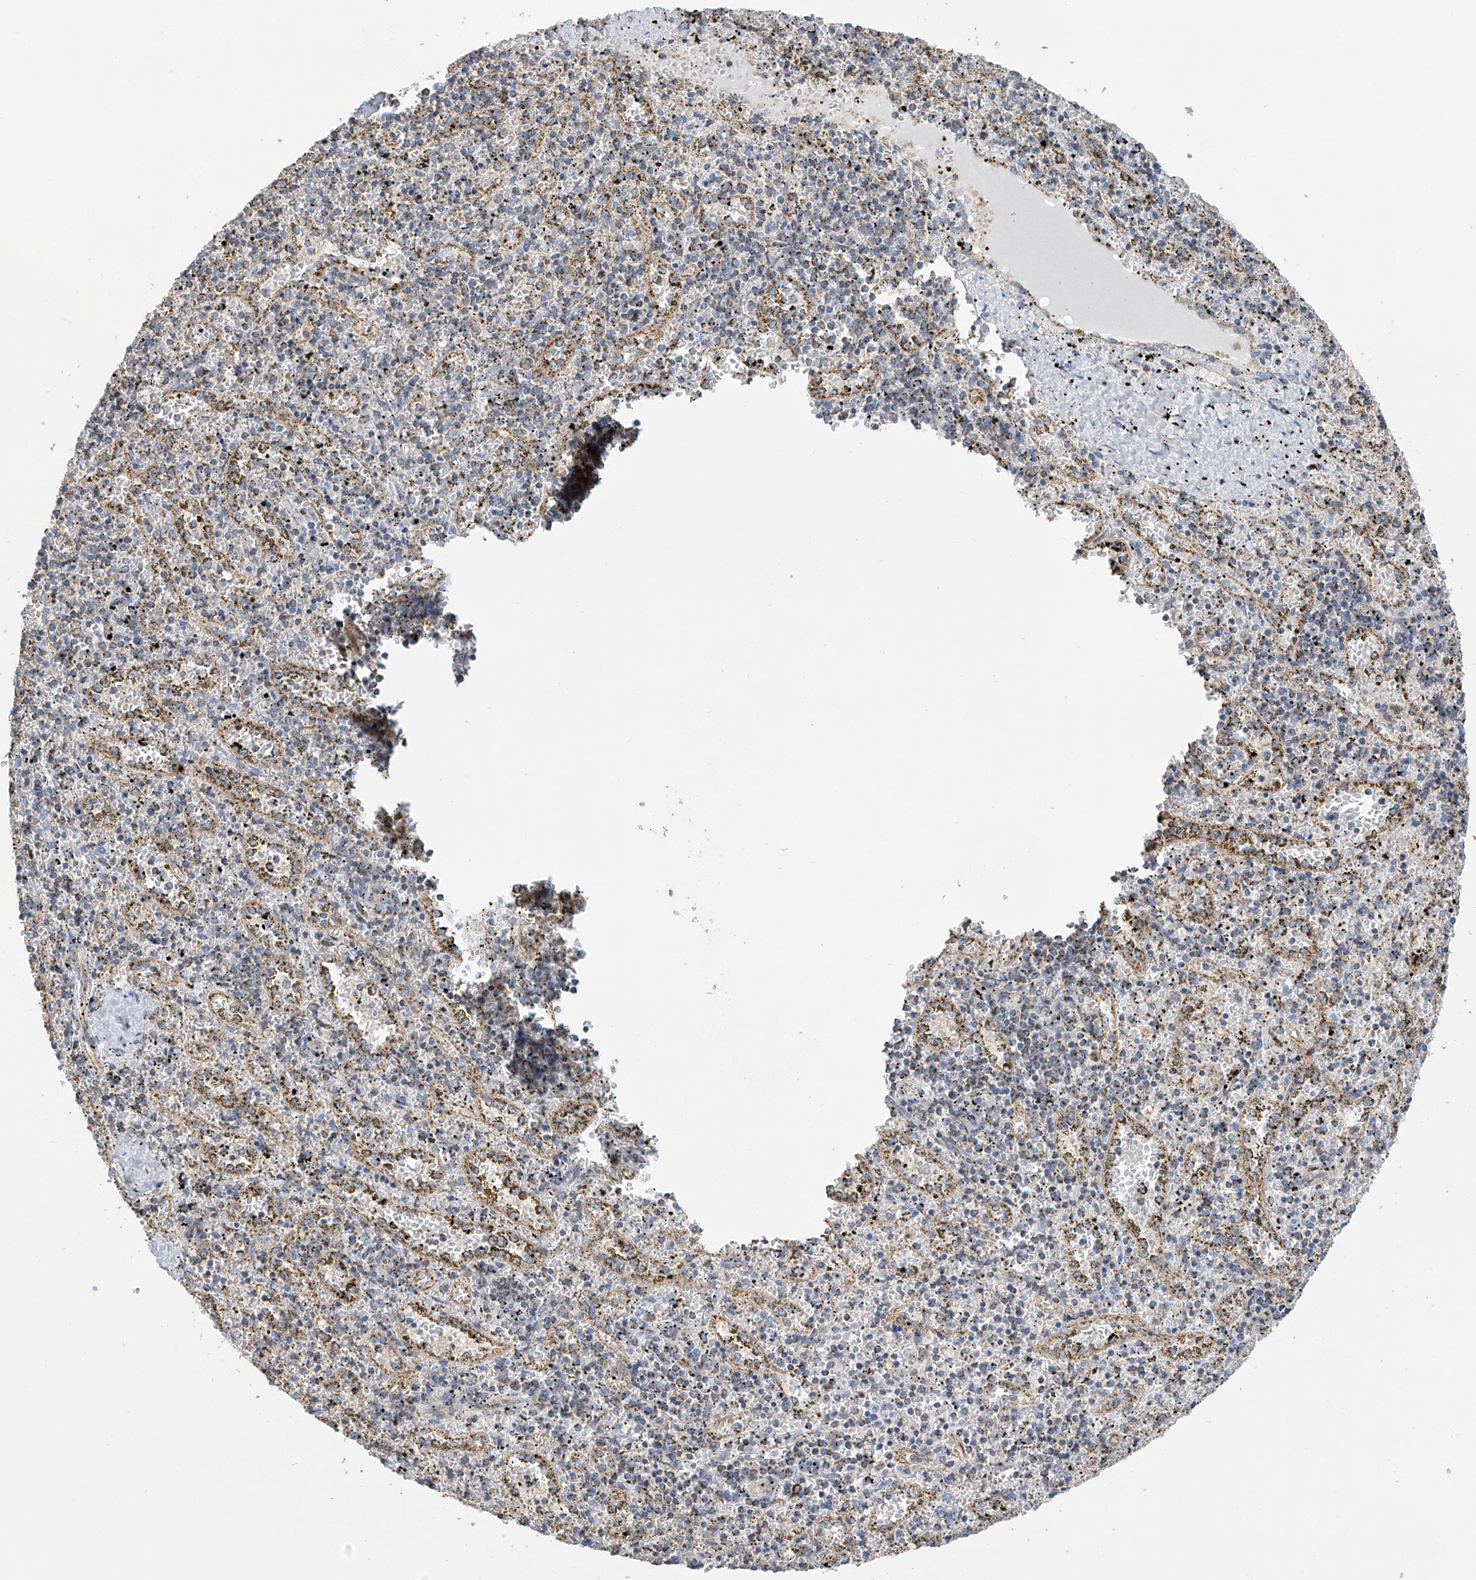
{"staining": {"intensity": "moderate", "quantity": "<25%", "location": "cytoplasmic/membranous"}, "tissue": "spleen", "cell_type": "Cells in red pulp", "image_type": "normal", "snomed": [{"axis": "morphology", "description": "Normal tissue, NOS"}, {"axis": "topography", "description": "Spleen"}], "caption": "Immunohistochemical staining of benign spleen shows <25% levels of moderate cytoplasmic/membranous protein staining in about <25% of cells in red pulp.", "gene": "PNPT1", "patient": {"sex": "male", "age": 11}}